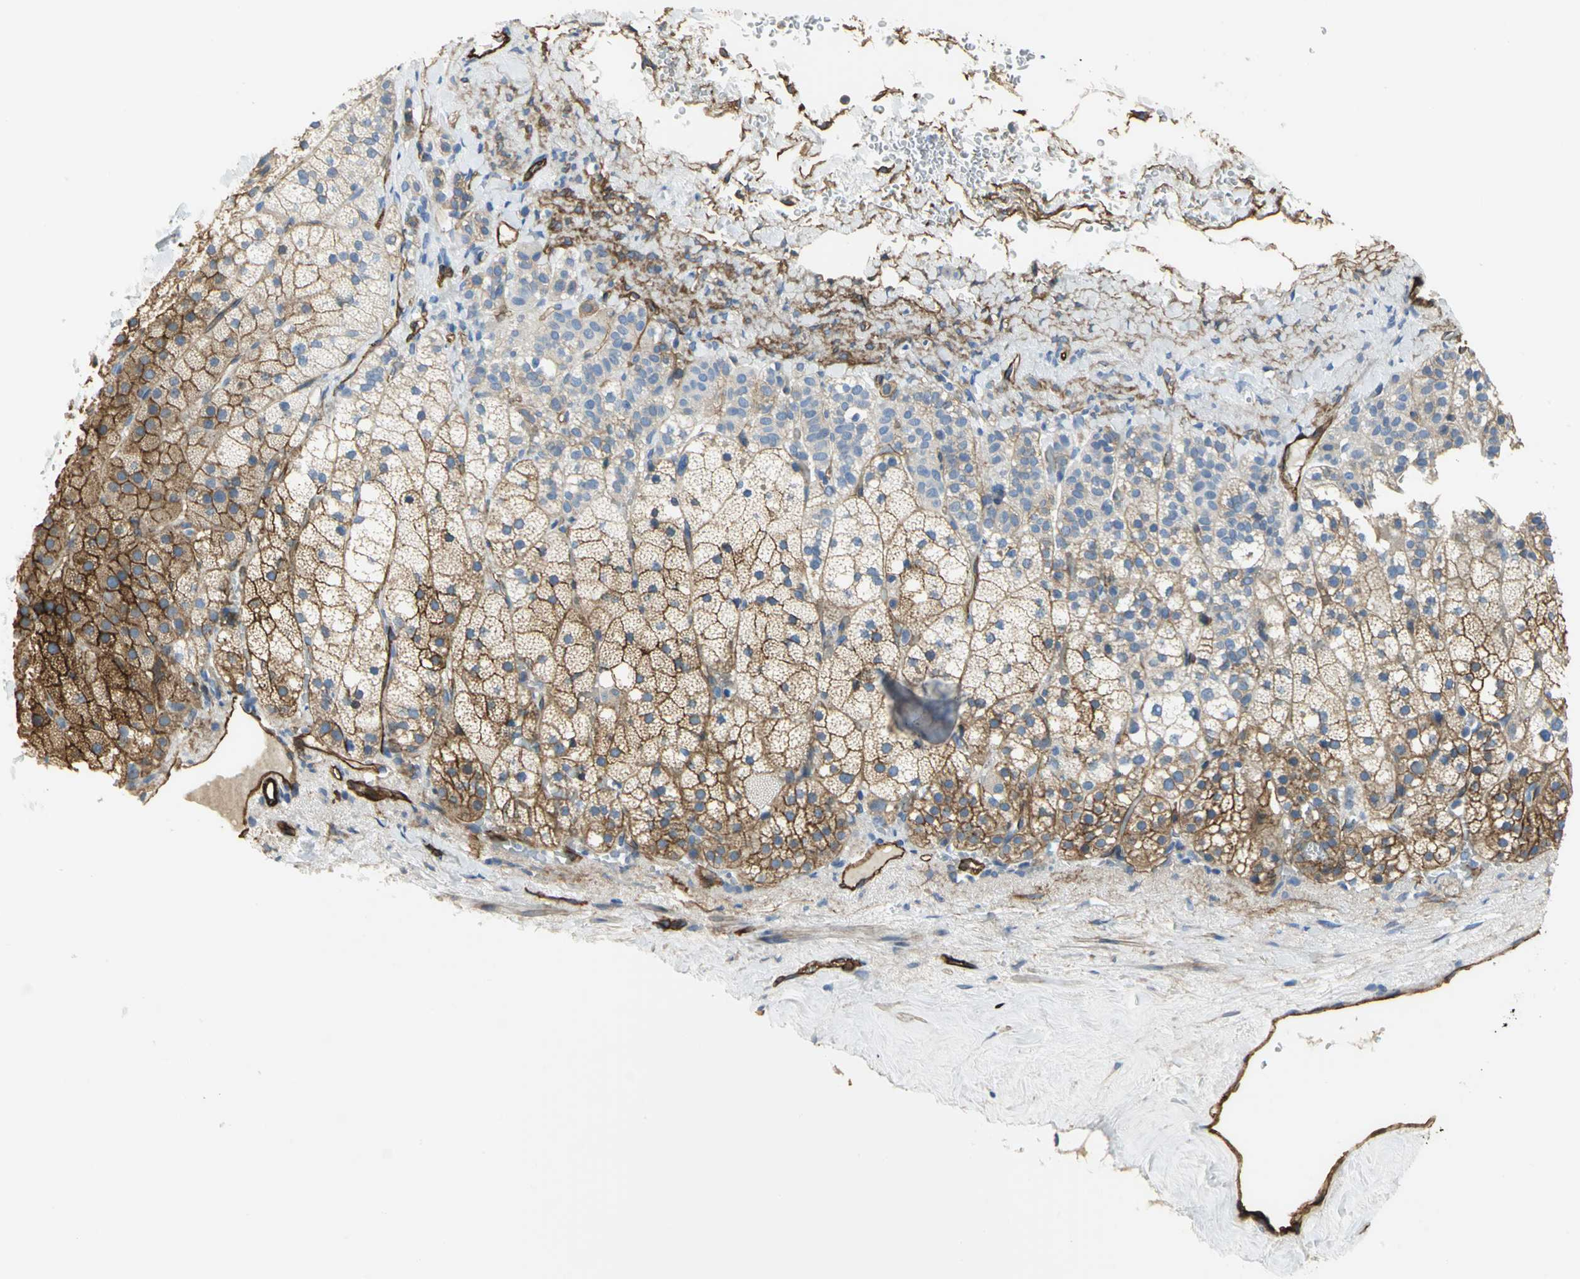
{"staining": {"intensity": "strong", "quantity": ">75%", "location": "cytoplasmic/membranous"}, "tissue": "adrenal gland", "cell_type": "Glandular cells", "image_type": "normal", "snomed": [{"axis": "morphology", "description": "Normal tissue, NOS"}, {"axis": "topography", "description": "Adrenal gland"}], "caption": "The micrograph shows a brown stain indicating the presence of a protein in the cytoplasmic/membranous of glandular cells in adrenal gland. Using DAB (brown) and hematoxylin (blue) stains, captured at high magnification using brightfield microscopy.", "gene": "FLNB", "patient": {"sex": "male", "age": 35}}